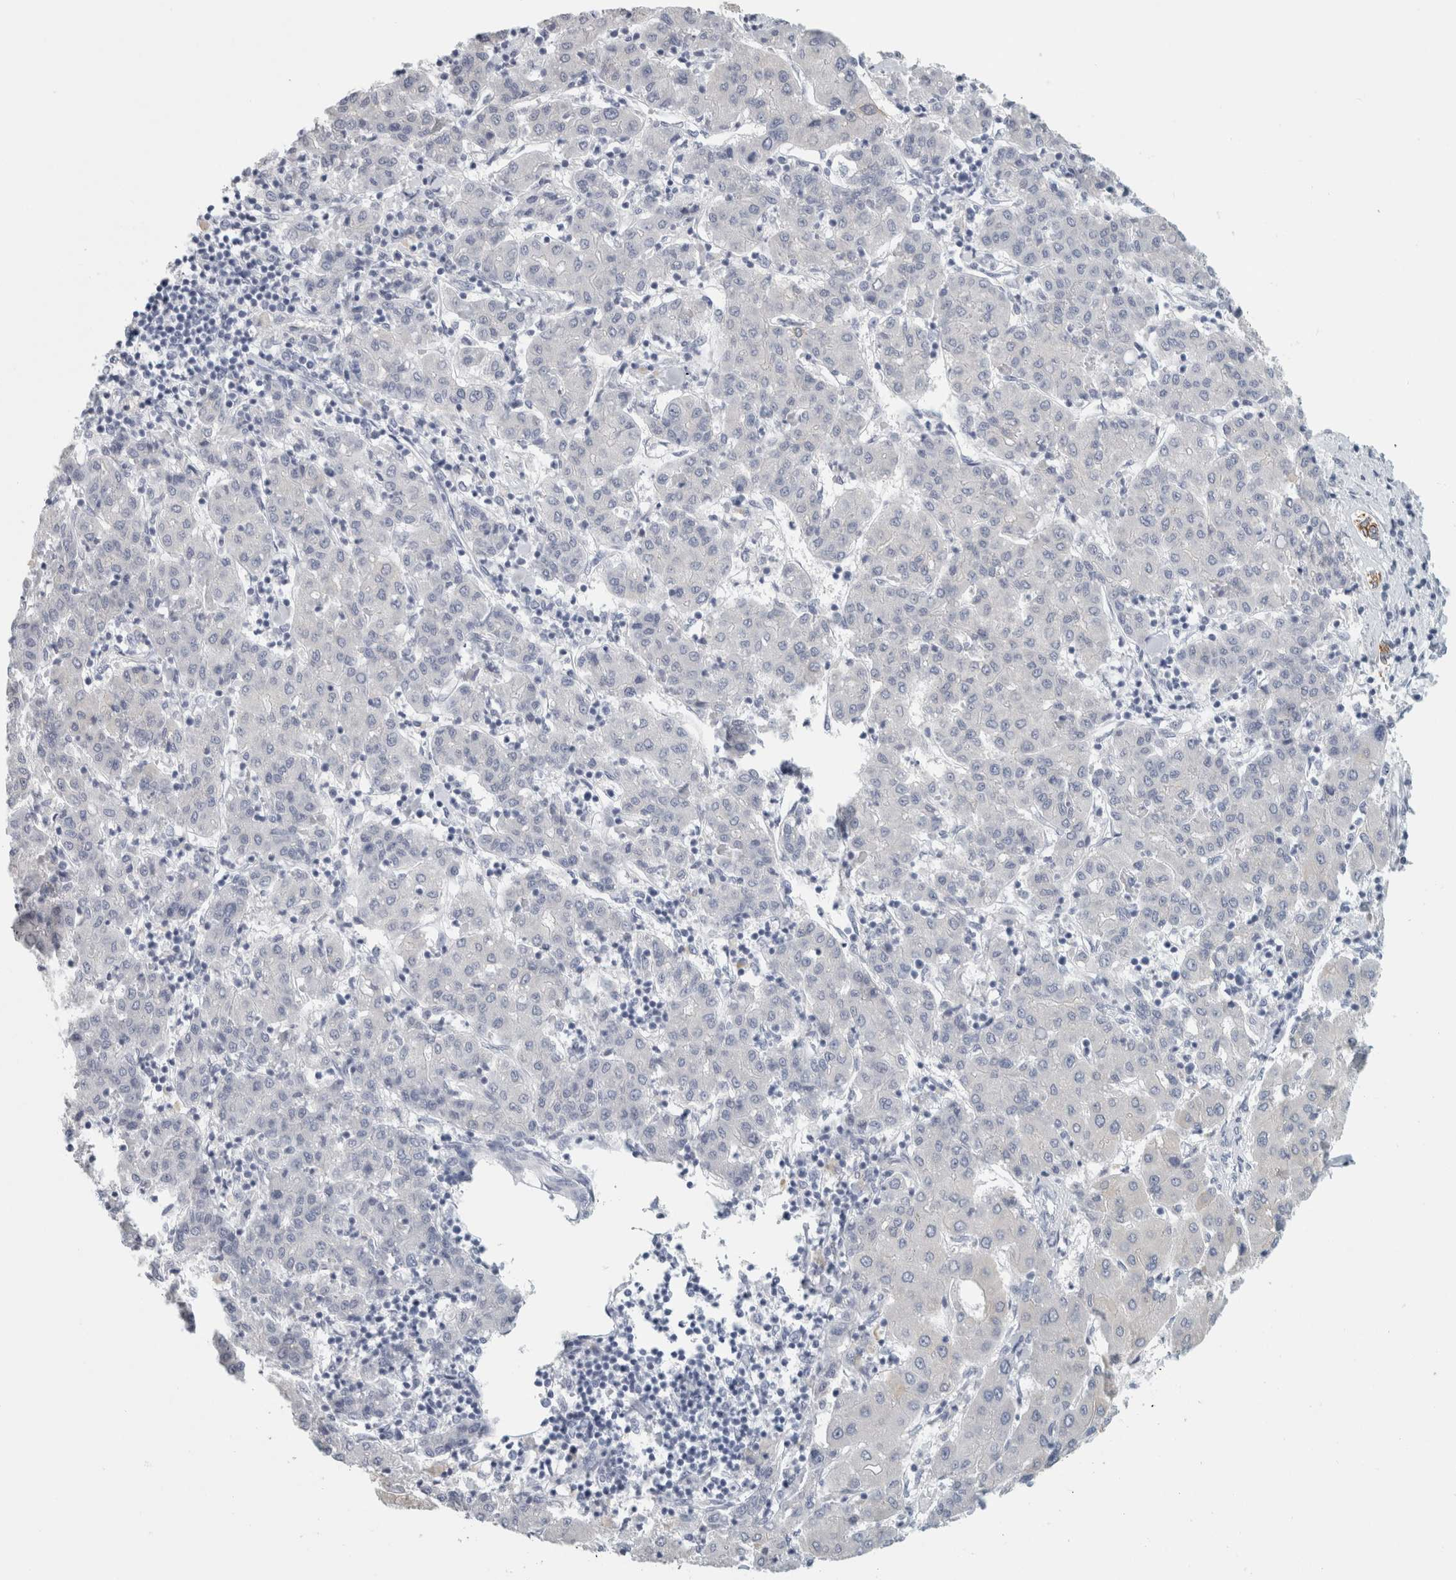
{"staining": {"intensity": "negative", "quantity": "none", "location": "none"}, "tissue": "liver cancer", "cell_type": "Tumor cells", "image_type": "cancer", "snomed": [{"axis": "morphology", "description": "Carcinoma, Hepatocellular, NOS"}, {"axis": "topography", "description": "Liver"}], "caption": "DAB immunohistochemical staining of liver cancer (hepatocellular carcinoma) reveals no significant expression in tumor cells. (DAB (3,3'-diaminobenzidine) immunohistochemistry (IHC) with hematoxylin counter stain).", "gene": "SLC28A3", "patient": {"sex": "male", "age": 65}}